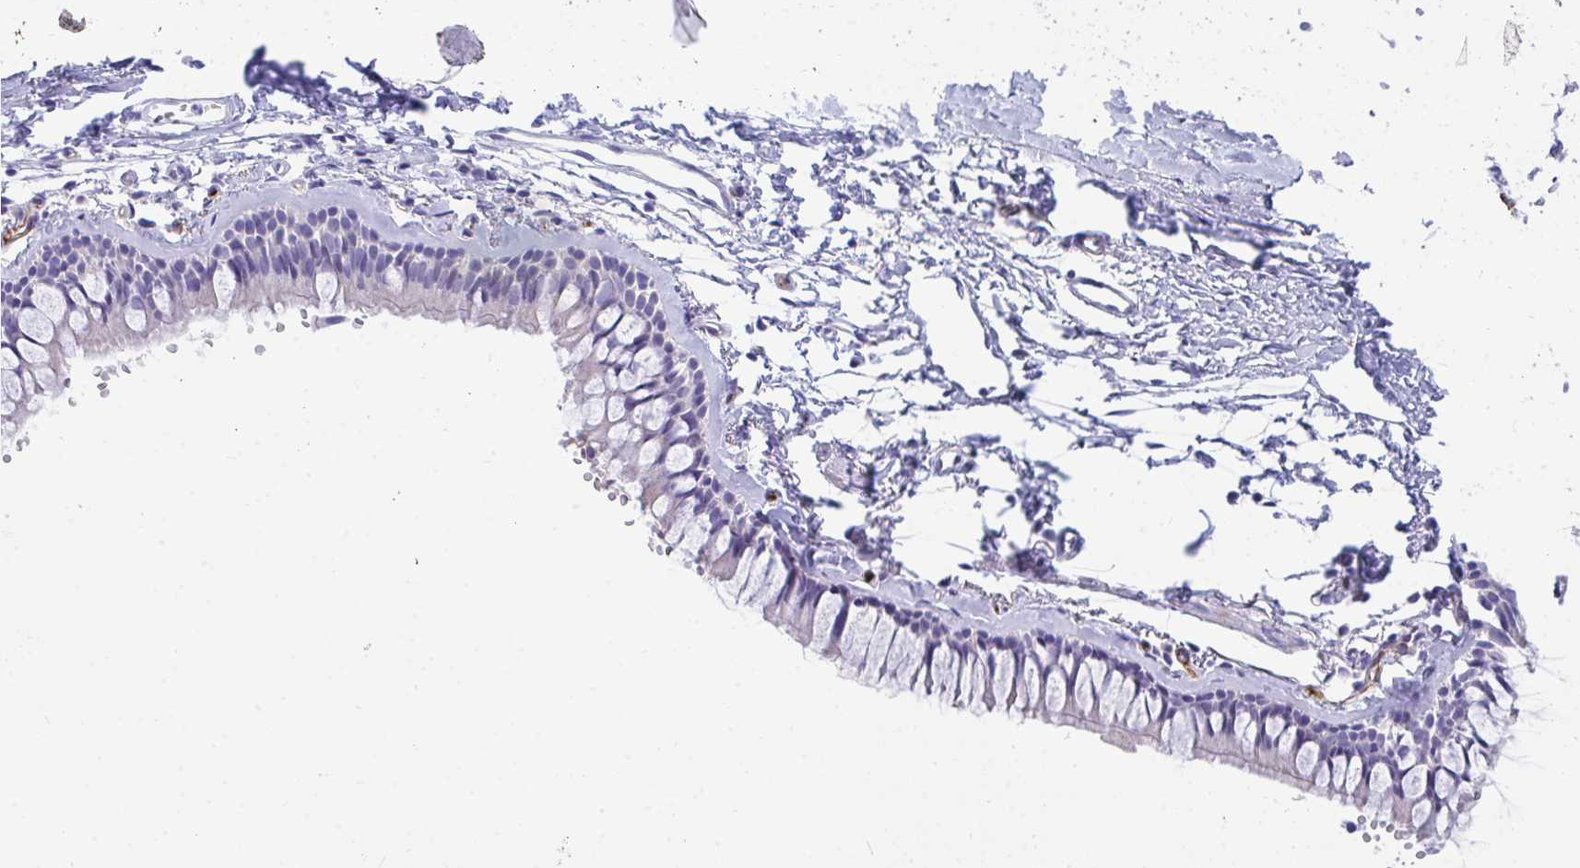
{"staining": {"intensity": "negative", "quantity": "none", "location": "none"}, "tissue": "bronchus", "cell_type": "Respiratory epithelial cells", "image_type": "normal", "snomed": [{"axis": "morphology", "description": "Normal tissue, NOS"}, {"axis": "topography", "description": "Cartilage tissue"}, {"axis": "topography", "description": "Bronchus"}, {"axis": "topography", "description": "Peripheral nerve tissue"}], "caption": "The immunohistochemistry photomicrograph has no significant staining in respiratory epithelial cells of bronchus.", "gene": "TSBP1", "patient": {"sex": "female", "age": 59}}